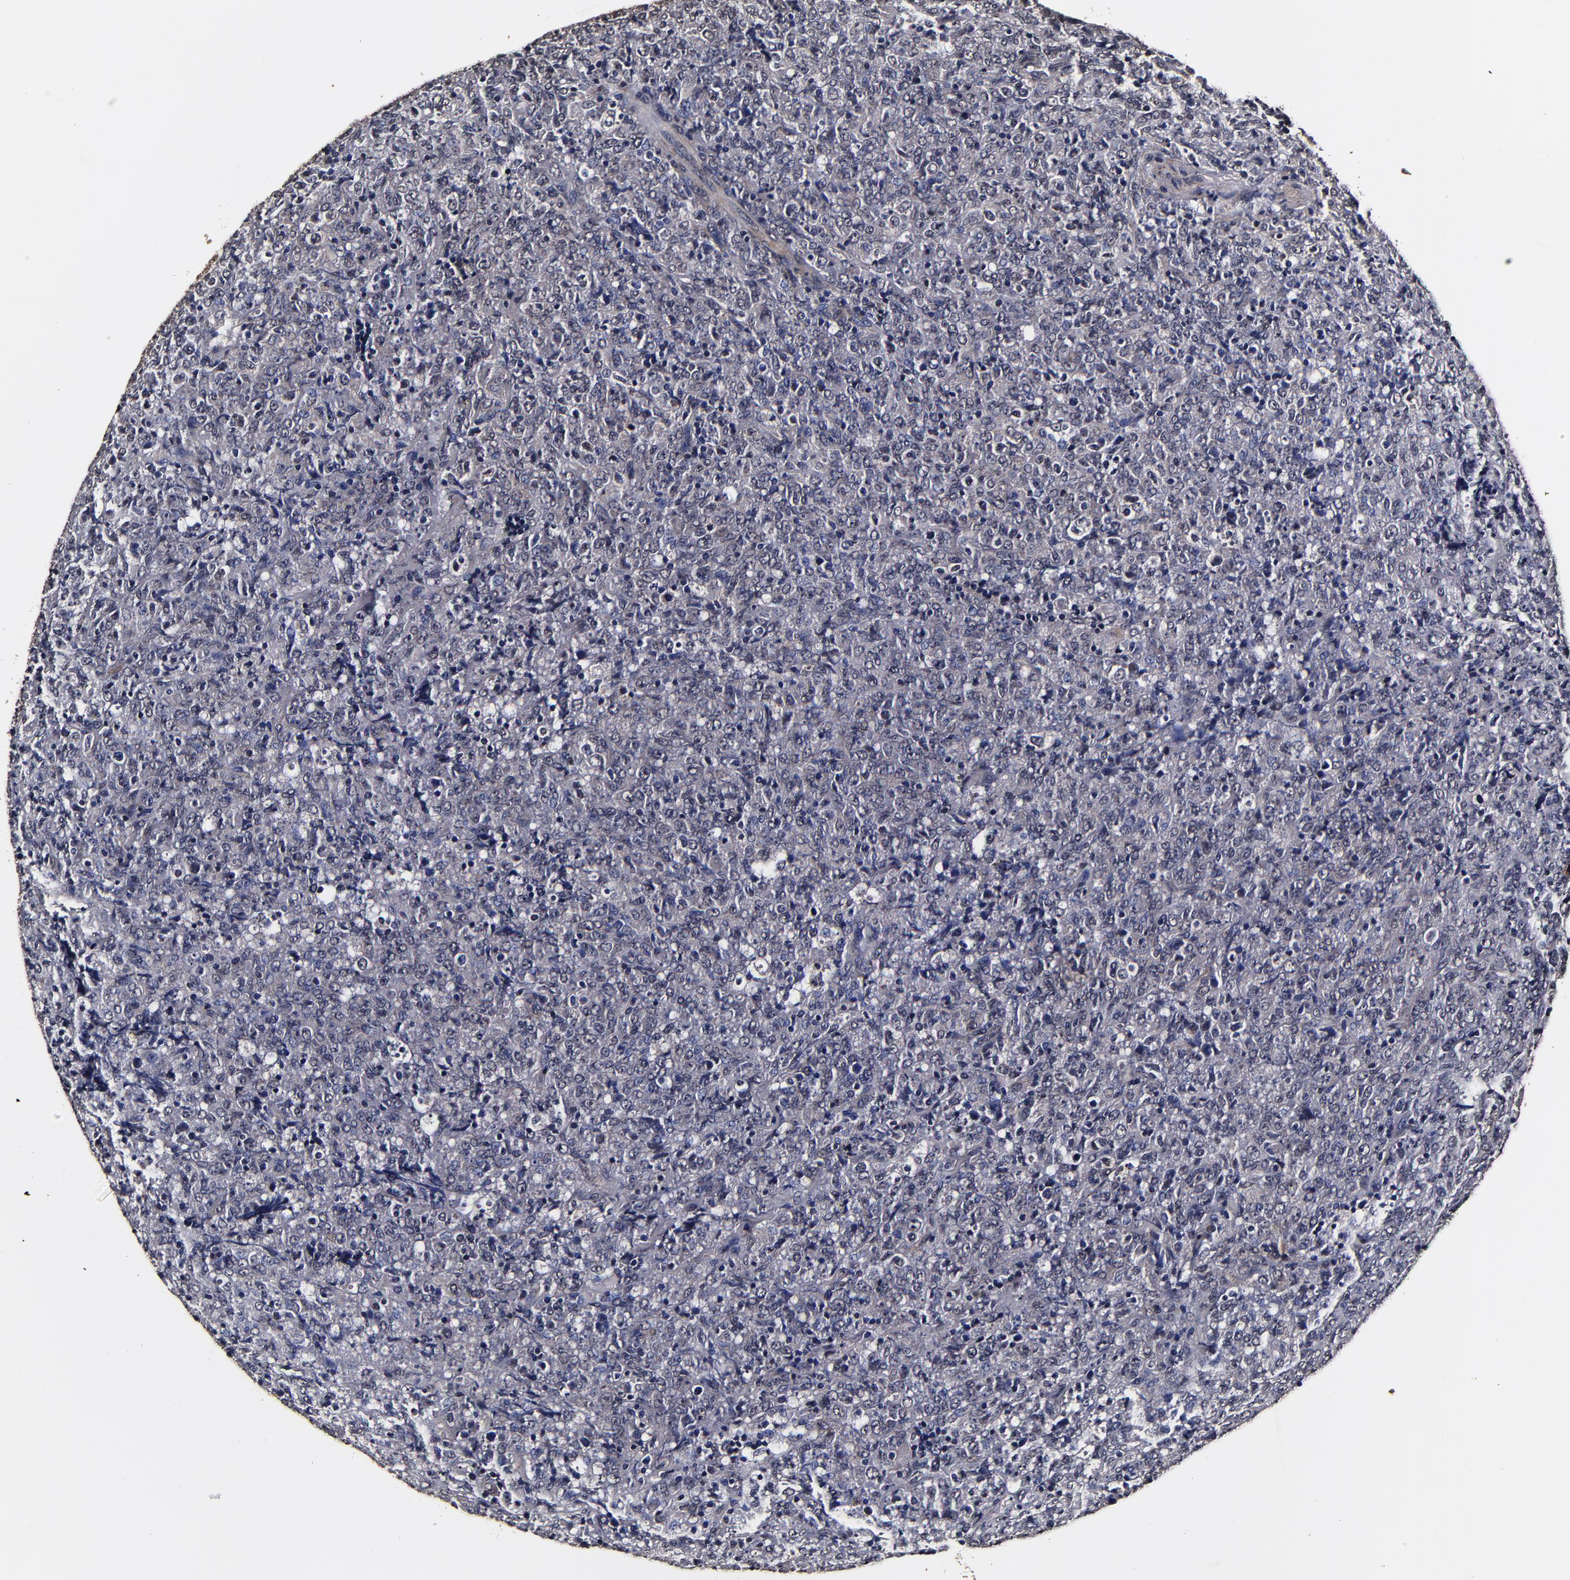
{"staining": {"intensity": "negative", "quantity": "none", "location": "none"}, "tissue": "lymphoma", "cell_type": "Tumor cells", "image_type": "cancer", "snomed": [{"axis": "morphology", "description": "Malignant lymphoma, non-Hodgkin's type, High grade"}, {"axis": "topography", "description": "Tonsil"}], "caption": "A photomicrograph of human high-grade malignant lymphoma, non-Hodgkin's type is negative for staining in tumor cells.", "gene": "MMP15", "patient": {"sex": "female", "age": 36}}